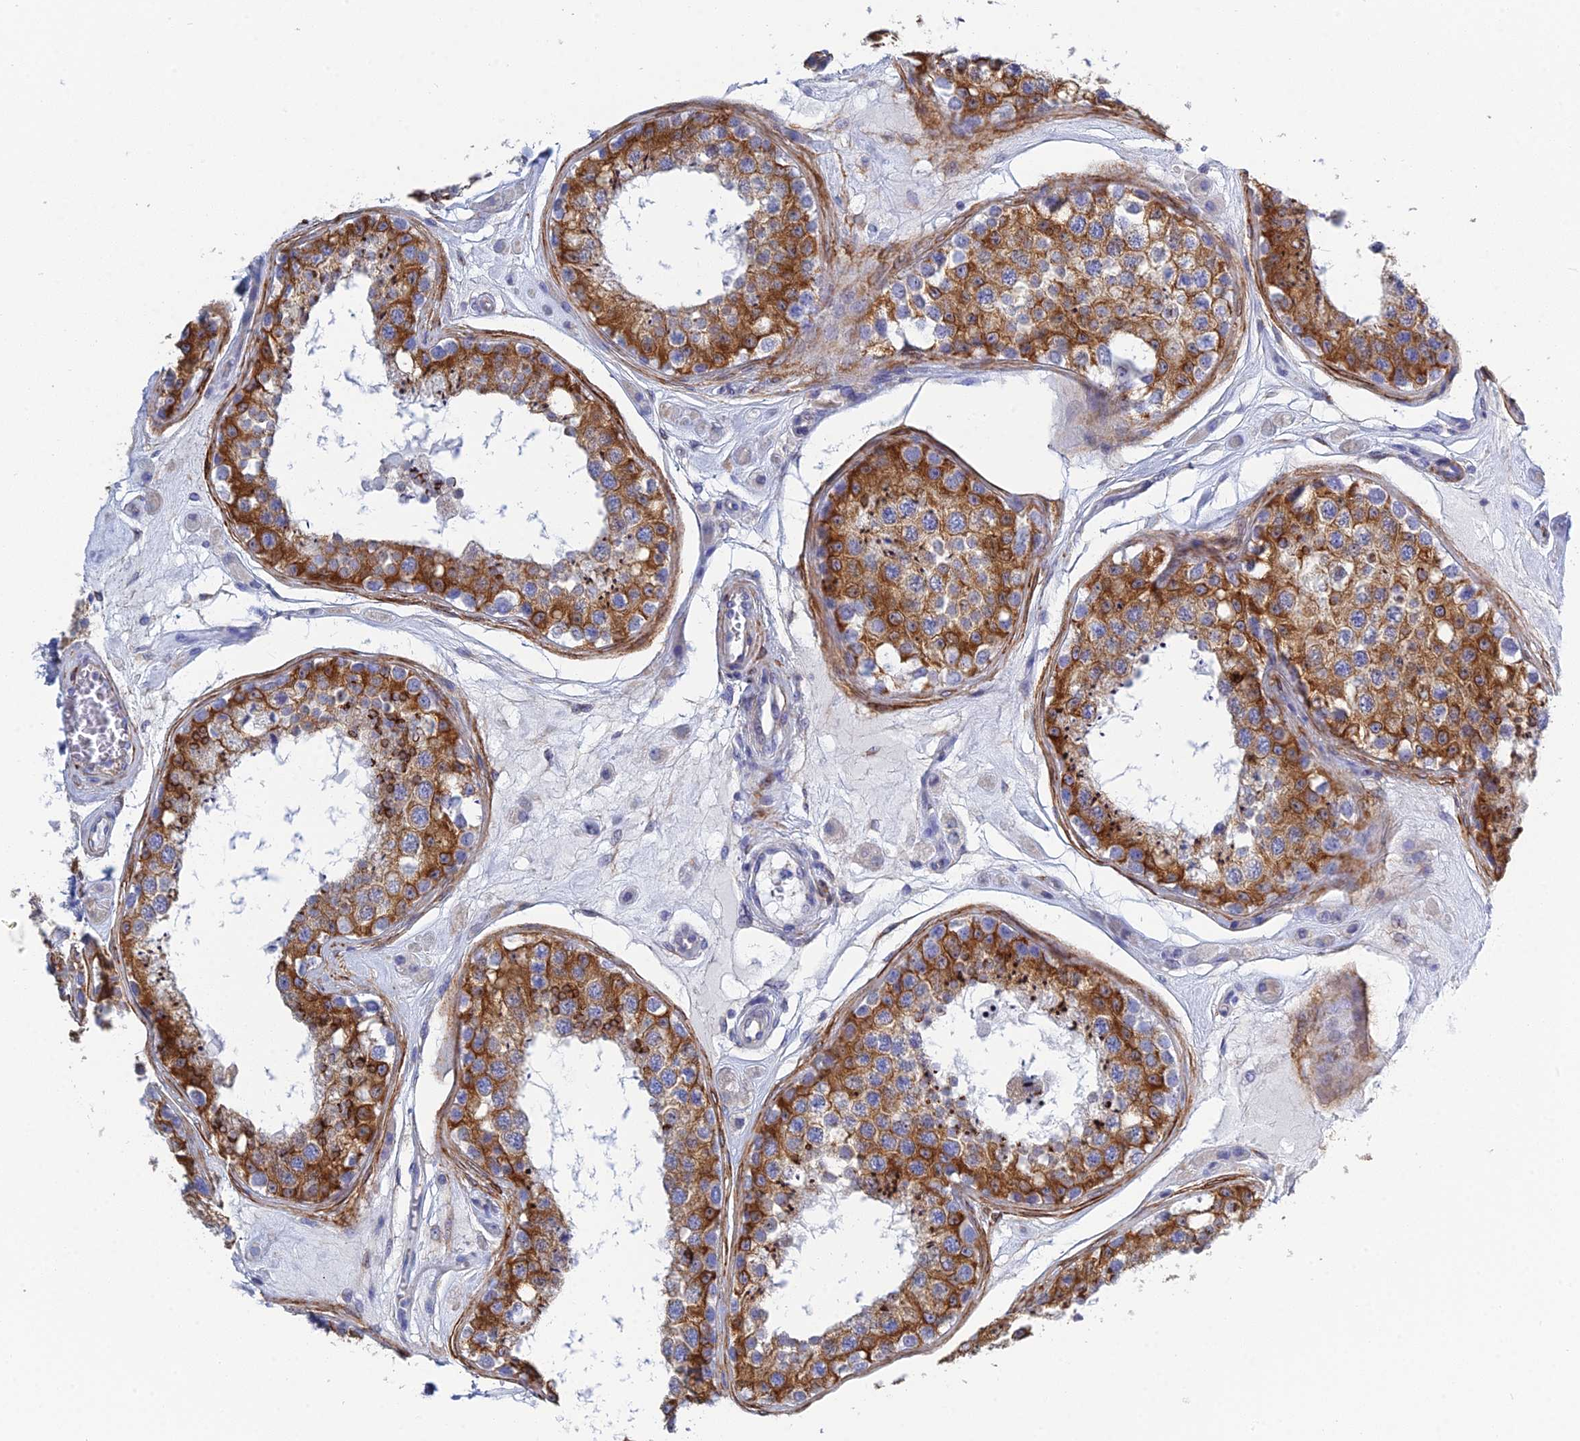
{"staining": {"intensity": "strong", "quantity": ">75%", "location": "cytoplasmic/membranous"}, "tissue": "testis", "cell_type": "Cells in seminiferous ducts", "image_type": "normal", "snomed": [{"axis": "morphology", "description": "Normal tissue, NOS"}, {"axis": "topography", "description": "Testis"}], "caption": "A high amount of strong cytoplasmic/membranous staining is present in approximately >75% of cells in seminiferous ducts in benign testis.", "gene": "PCDHA8", "patient": {"sex": "male", "age": 25}}